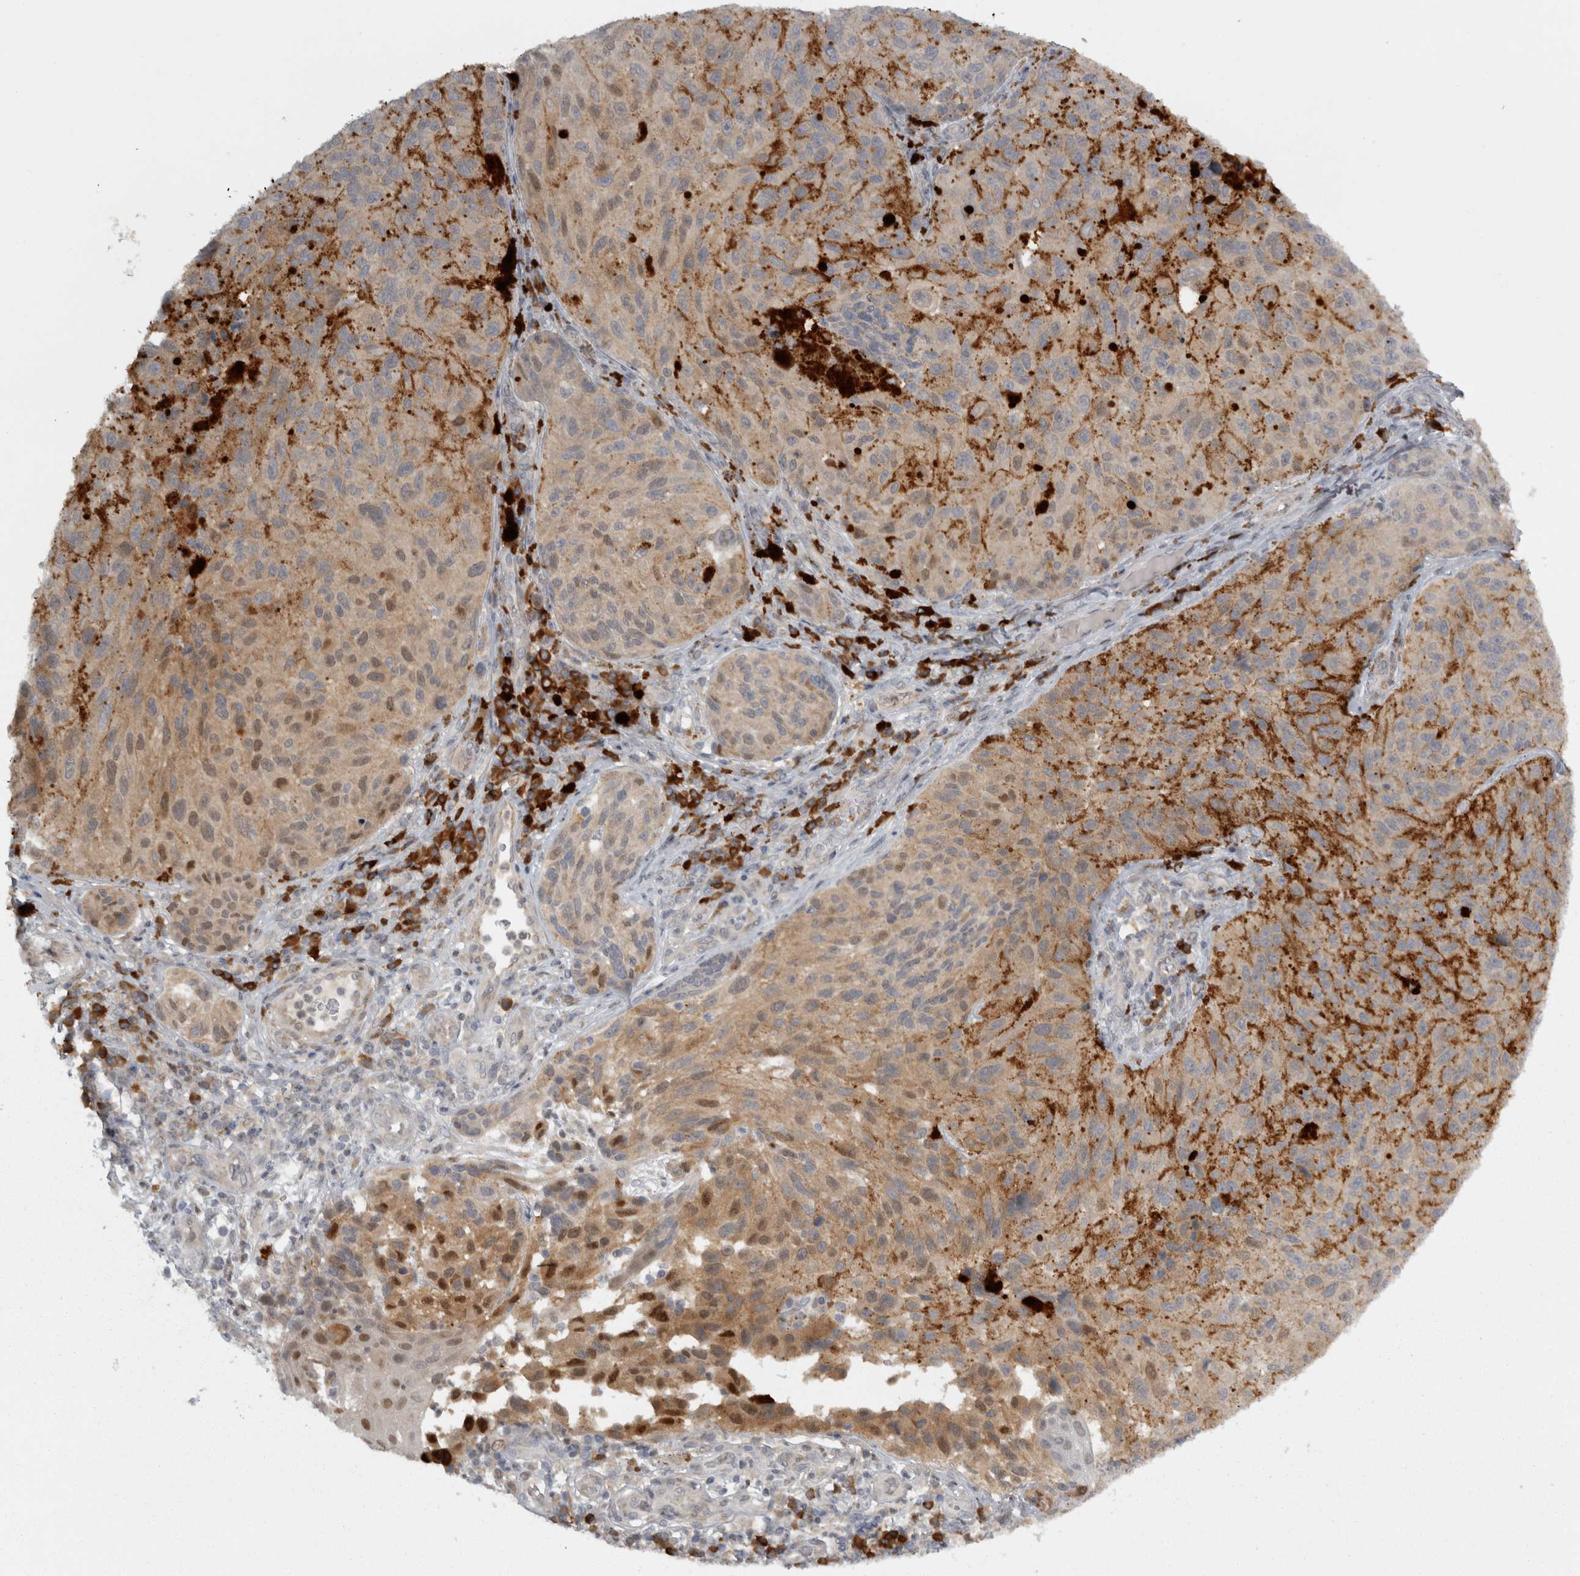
{"staining": {"intensity": "weak", "quantity": "25%-75%", "location": "cytoplasmic/membranous"}, "tissue": "melanoma", "cell_type": "Tumor cells", "image_type": "cancer", "snomed": [{"axis": "morphology", "description": "Malignant melanoma, NOS"}, {"axis": "topography", "description": "Skin"}], "caption": "An IHC micrograph of neoplastic tissue is shown. Protein staining in brown labels weak cytoplasmic/membranous positivity in malignant melanoma within tumor cells.", "gene": "SLCO5A1", "patient": {"sex": "female", "age": 73}}